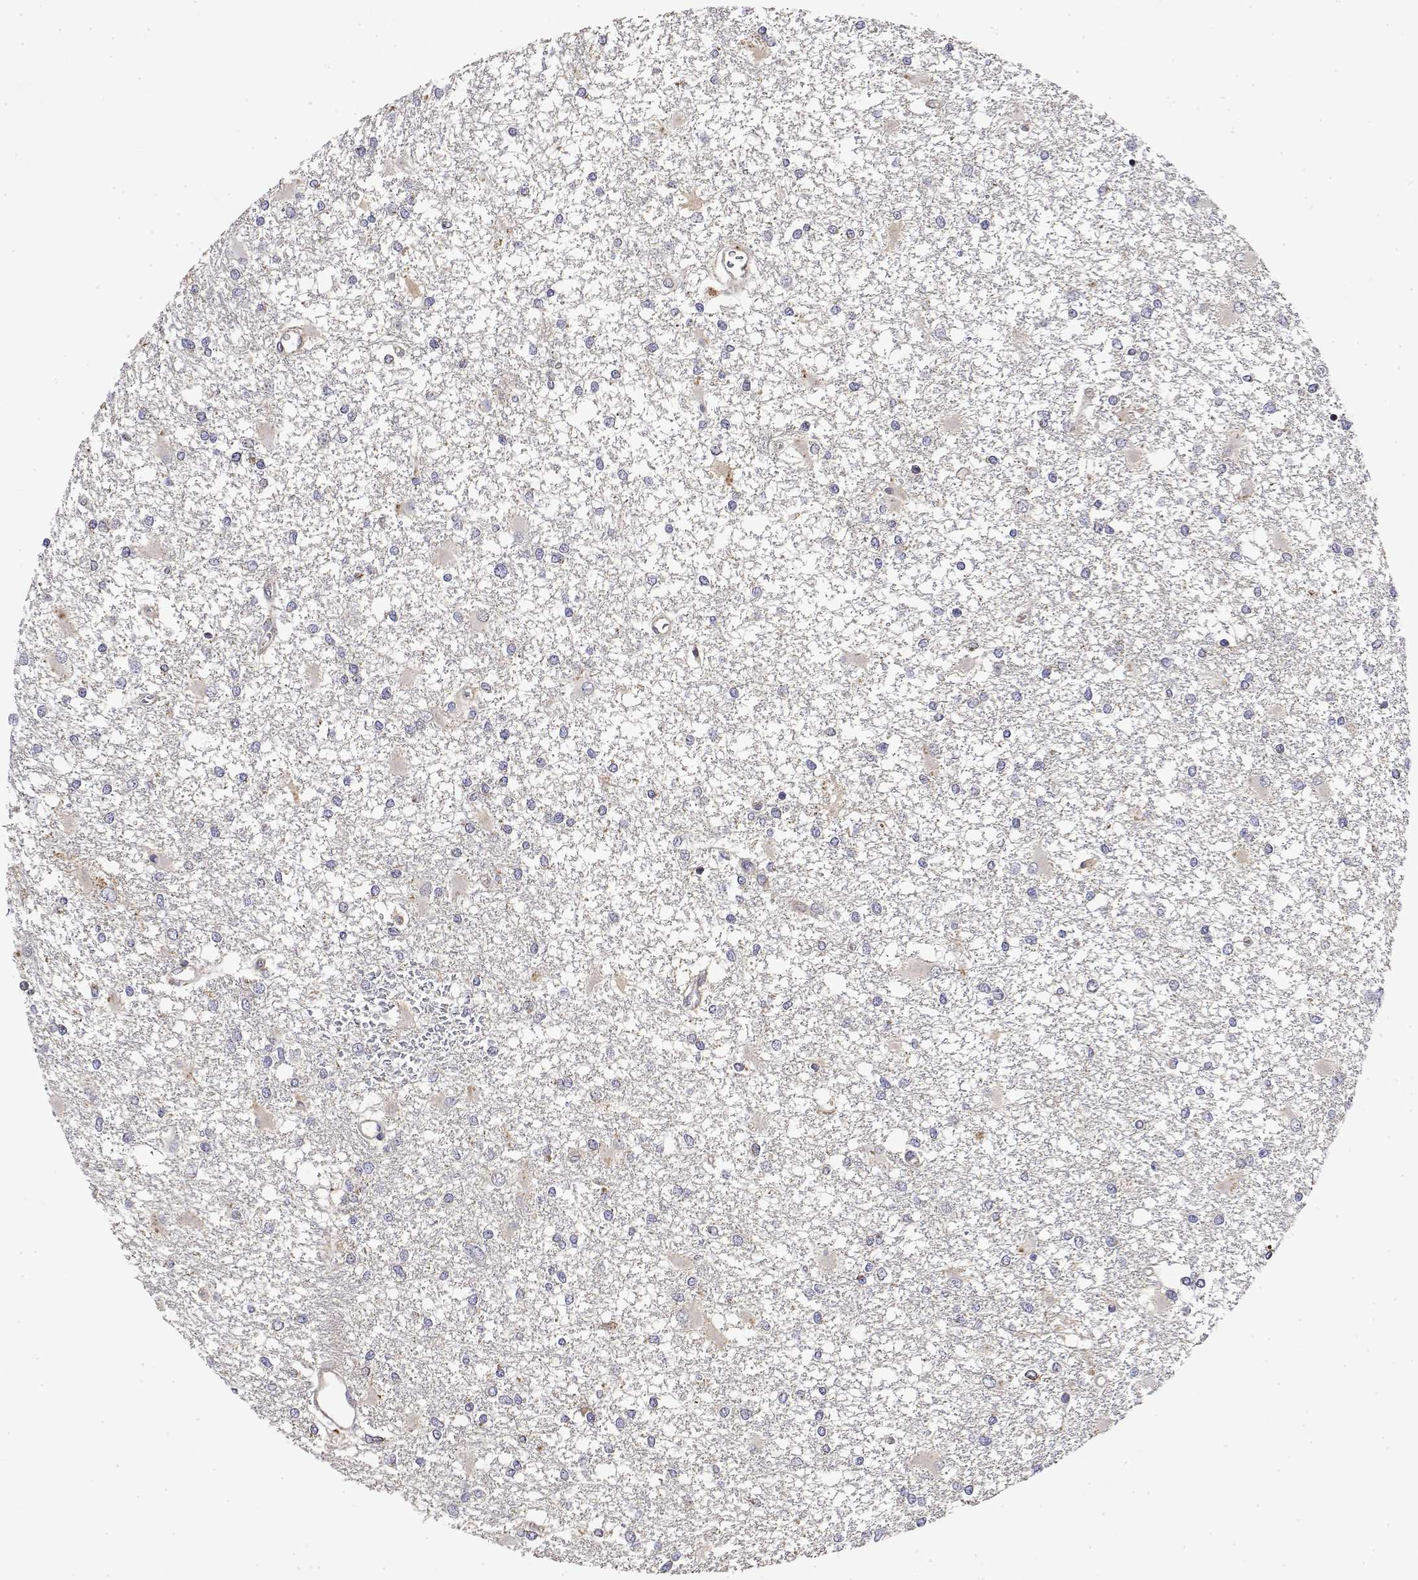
{"staining": {"intensity": "negative", "quantity": "none", "location": "none"}, "tissue": "glioma", "cell_type": "Tumor cells", "image_type": "cancer", "snomed": [{"axis": "morphology", "description": "Glioma, malignant, High grade"}, {"axis": "topography", "description": "Cerebral cortex"}], "caption": "Photomicrograph shows no significant protein staining in tumor cells of malignant high-grade glioma.", "gene": "GADD45GIP1", "patient": {"sex": "male", "age": 79}}